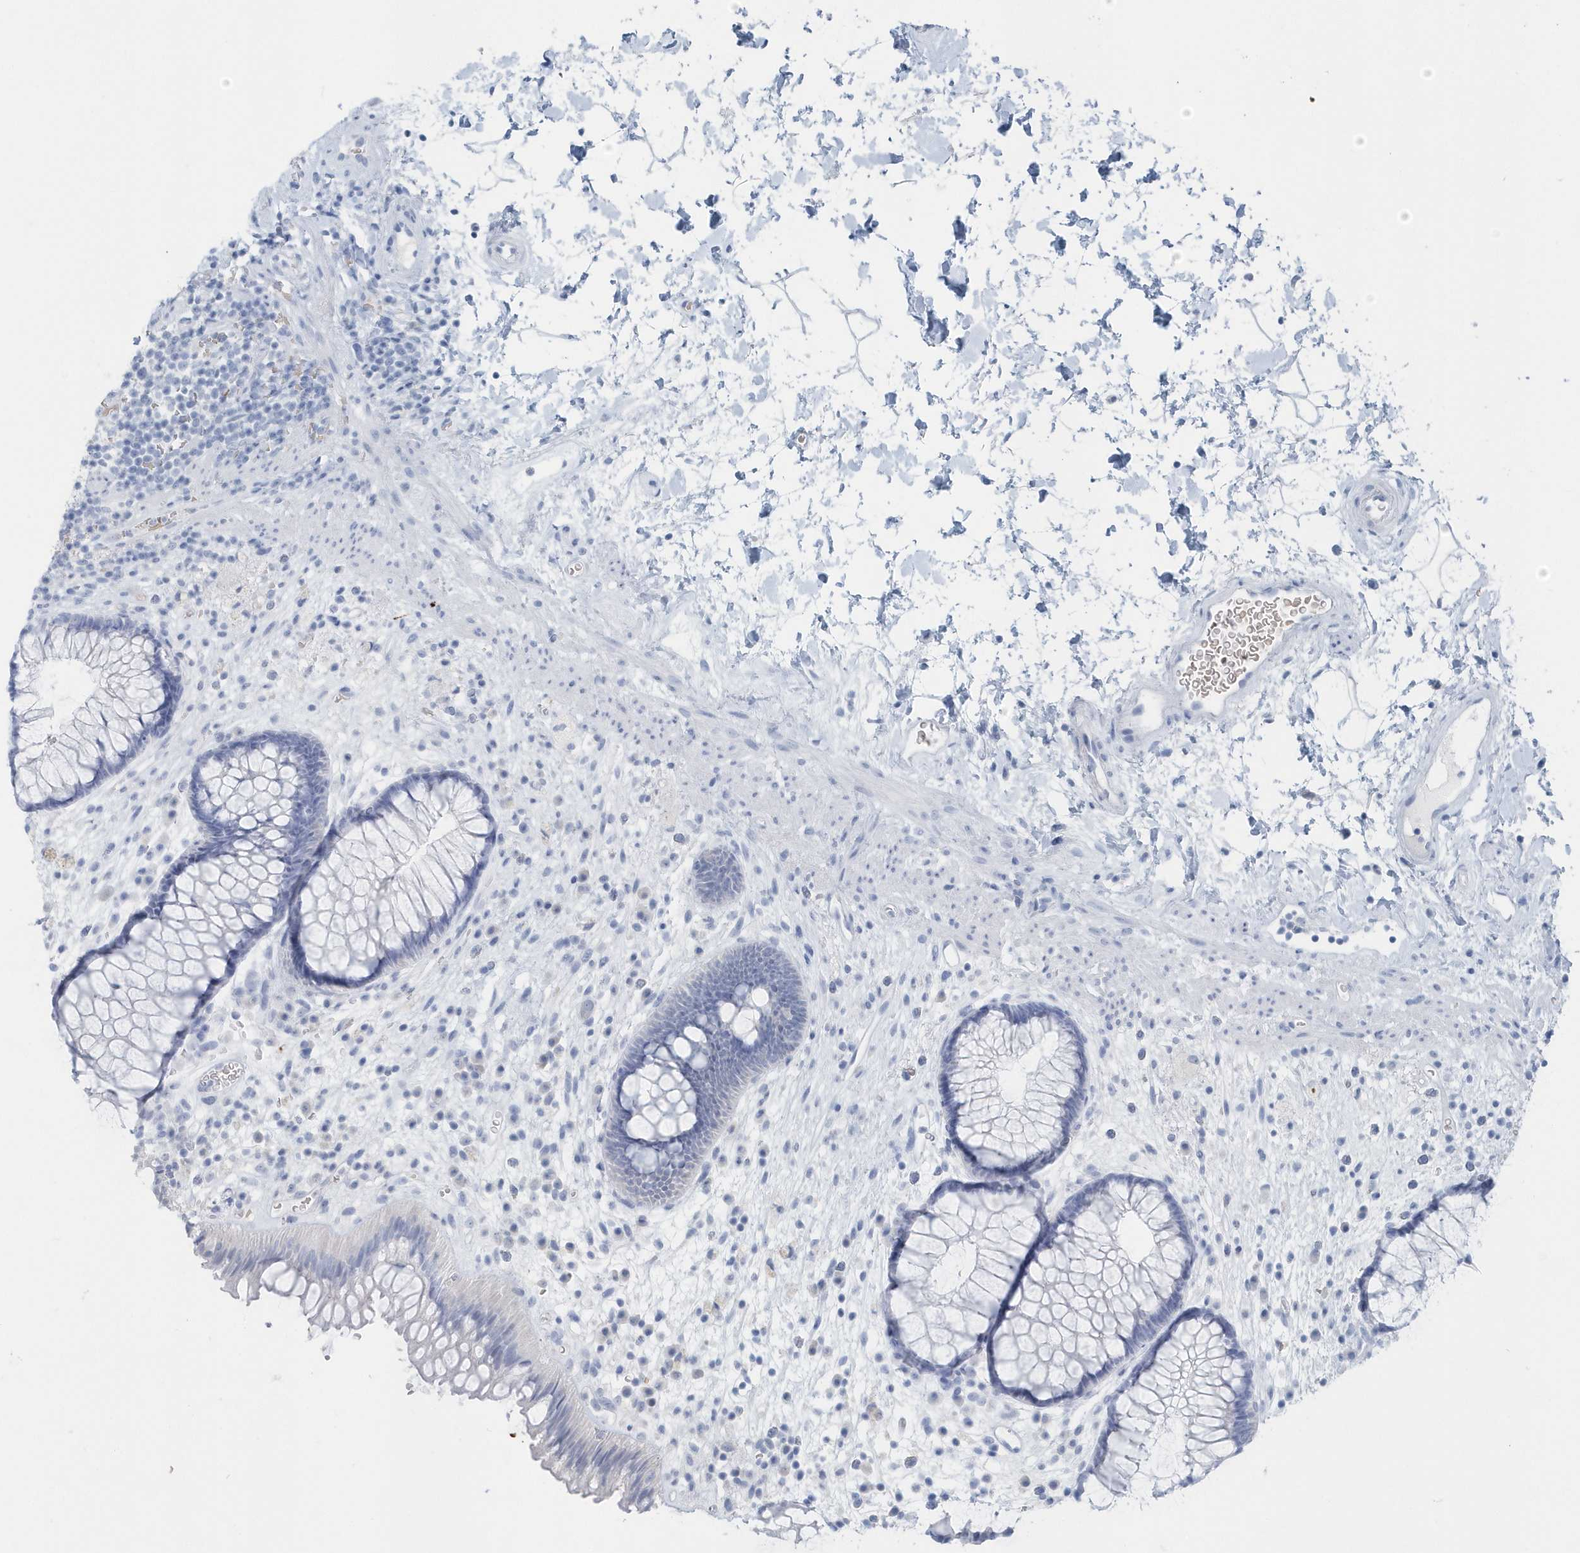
{"staining": {"intensity": "negative", "quantity": "none", "location": "none"}, "tissue": "rectum", "cell_type": "Glandular cells", "image_type": "normal", "snomed": [{"axis": "morphology", "description": "Normal tissue, NOS"}, {"axis": "topography", "description": "Rectum"}], "caption": "Glandular cells show no significant positivity in unremarkable rectum. (Stains: DAB (3,3'-diaminobenzidine) immunohistochemistry (IHC) with hematoxylin counter stain, Microscopy: brightfield microscopy at high magnification).", "gene": "HBA2", "patient": {"sex": "male", "age": 51}}